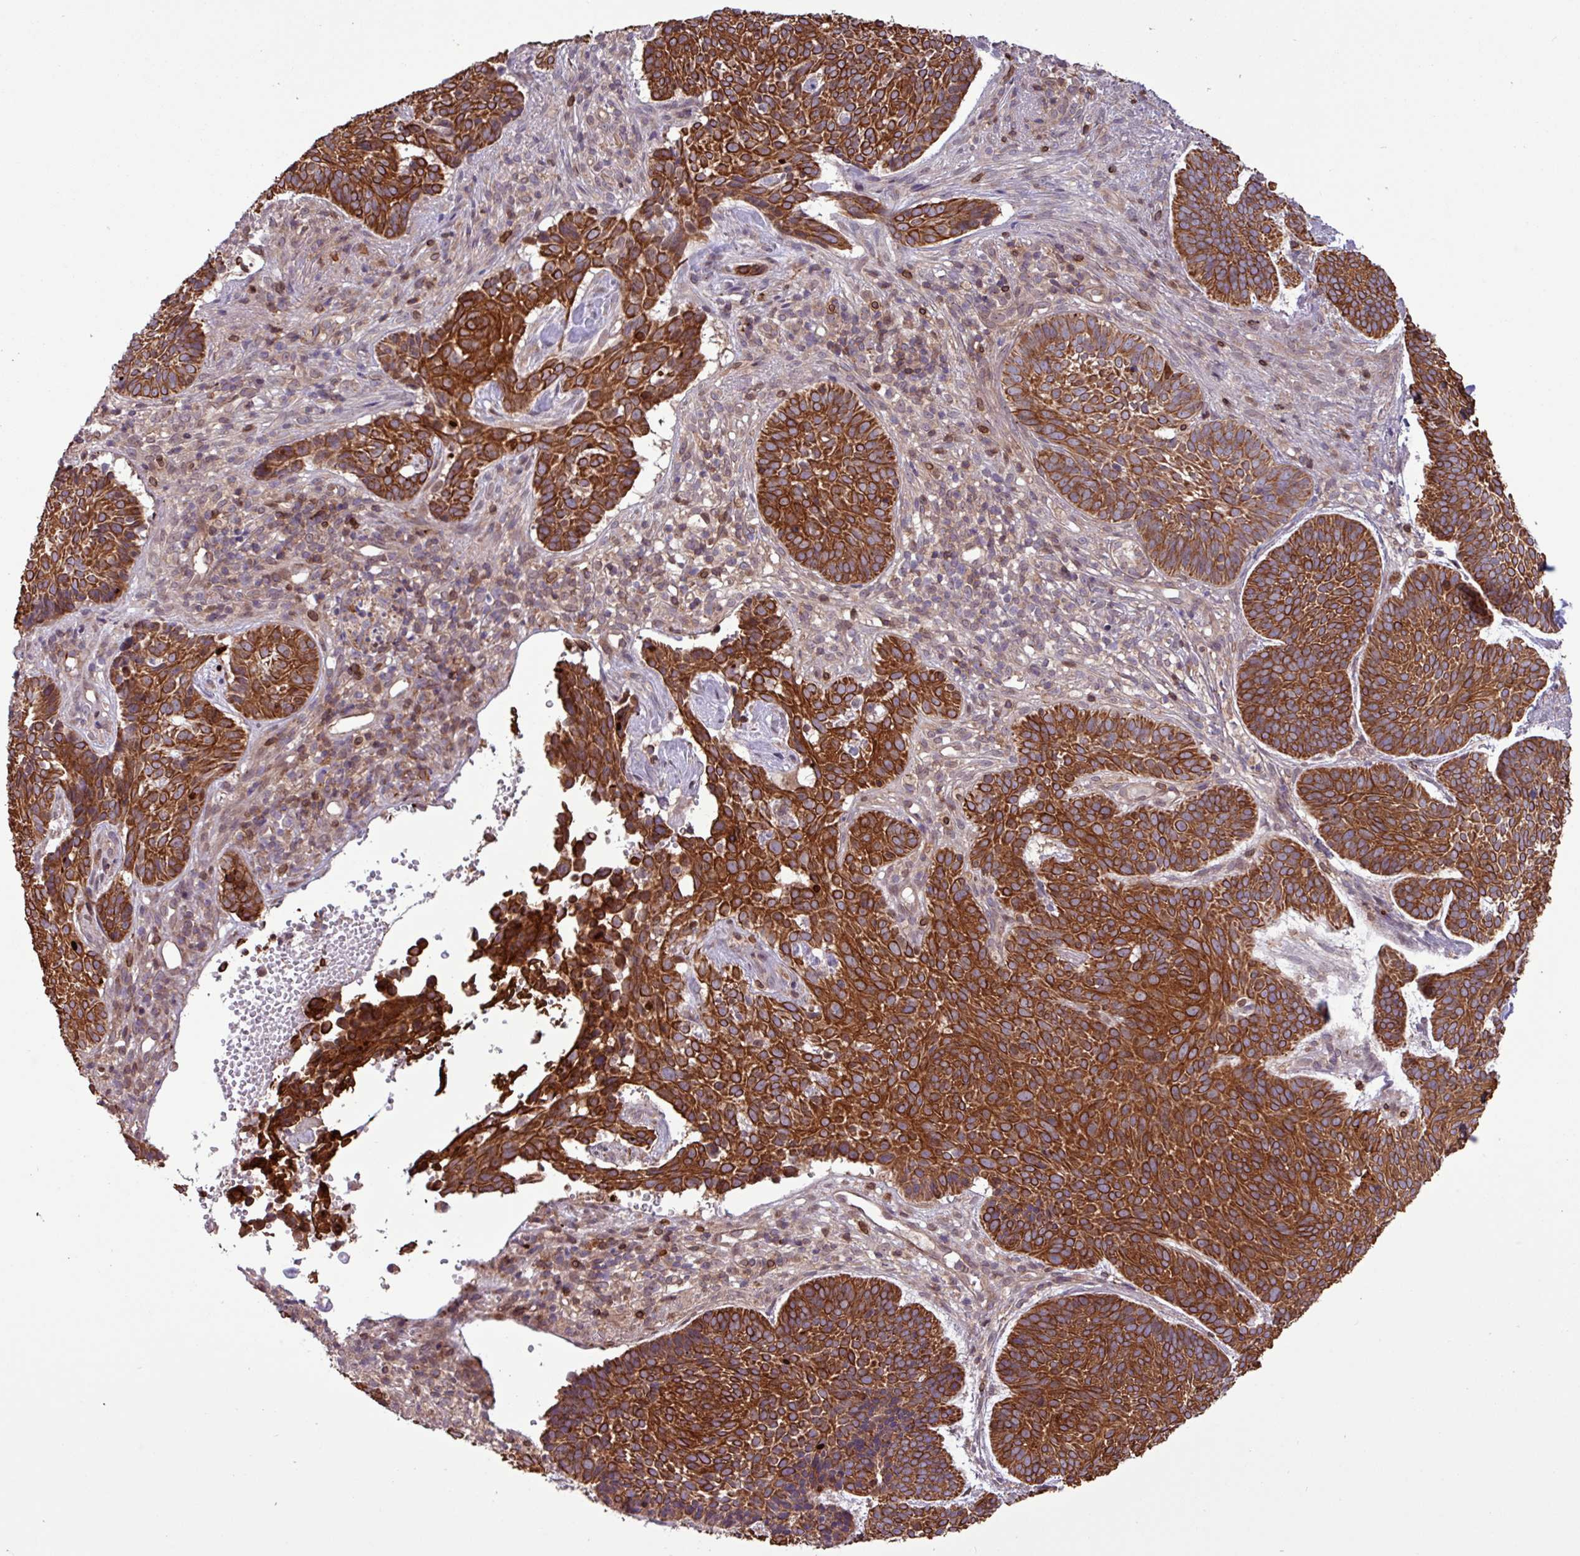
{"staining": {"intensity": "strong", "quantity": ">75%", "location": "cytoplasmic/membranous"}, "tissue": "skin cancer", "cell_type": "Tumor cells", "image_type": "cancer", "snomed": [{"axis": "morphology", "description": "Basal cell carcinoma"}, {"axis": "topography", "description": "Skin"}], "caption": "IHC micrograph of neoplastic tissue: human skin cancer (basal cell carcinoma) stained using immunohistochemistry exhibits high levels of strong protein expression localized specifically in the cytoplasmic/membranous of tumor cells, appearing as a cytoplasmic/membranous brown color.", "gene": "CNTRL", "patient": {"sex": "male", "age": 70}}